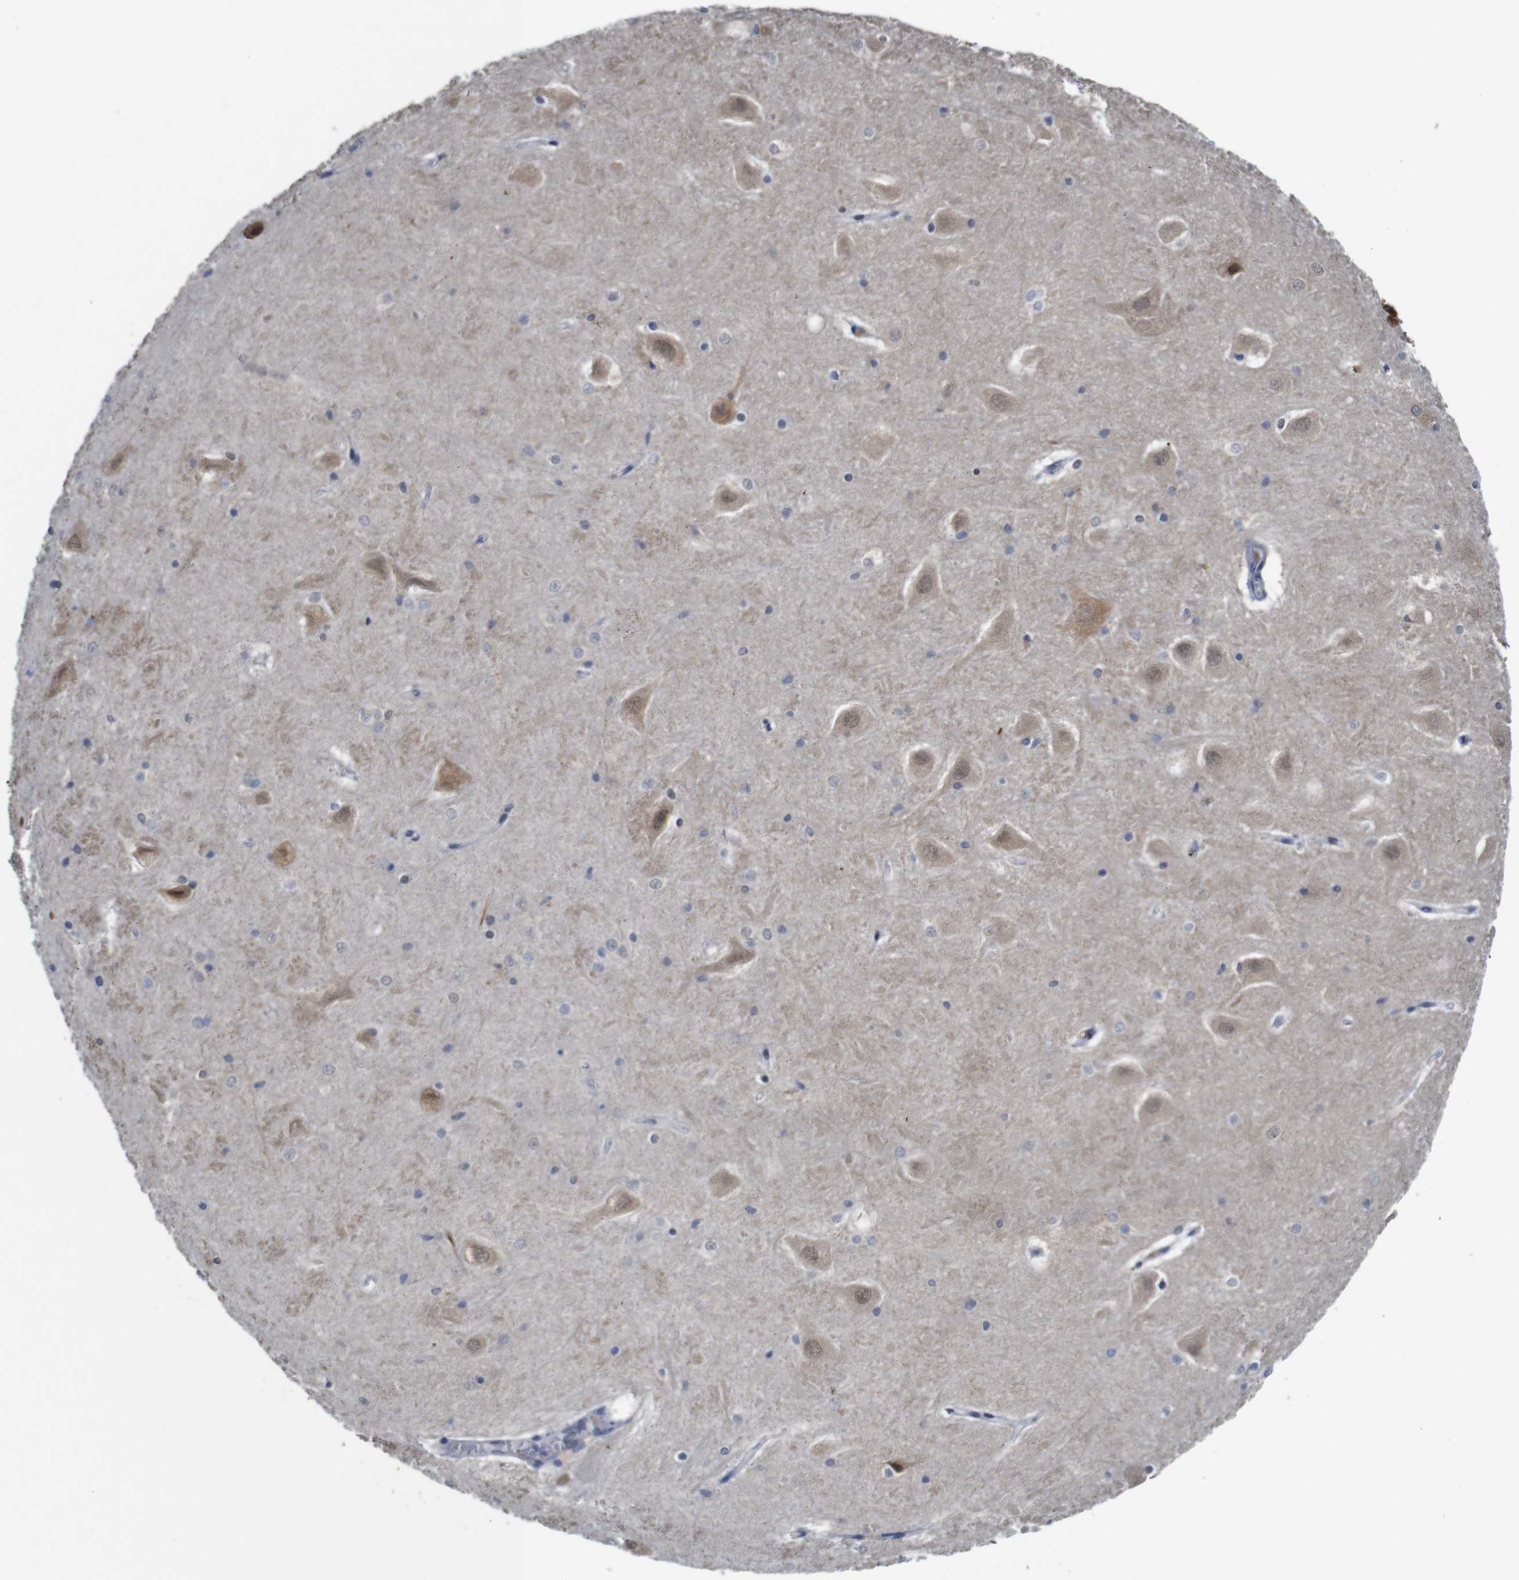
{"staining": {"intensity": "weak", "quantity": "<25%", "location": "cytoplasmic/membranous,nuclear"}, "tissue": "hippocampus", "cell_type": "Glial cells", "image_type": "normal", "snomed": [{"axis": "morphology", "description": "Normal tissue, NOS"}, {"axis": "topography", "description": "Hippocampus"}], "caption": "The IHC histopathology image has no significant positivity in glial cells of hippocampus. The staining was performed using DAB to visualize the protein expression in brown, while the nuclei were stained in blue with hematoxylin (Magnification: 20x).", "gene": "NTRK3", "patient": {"sex": "male", "age": 45}}